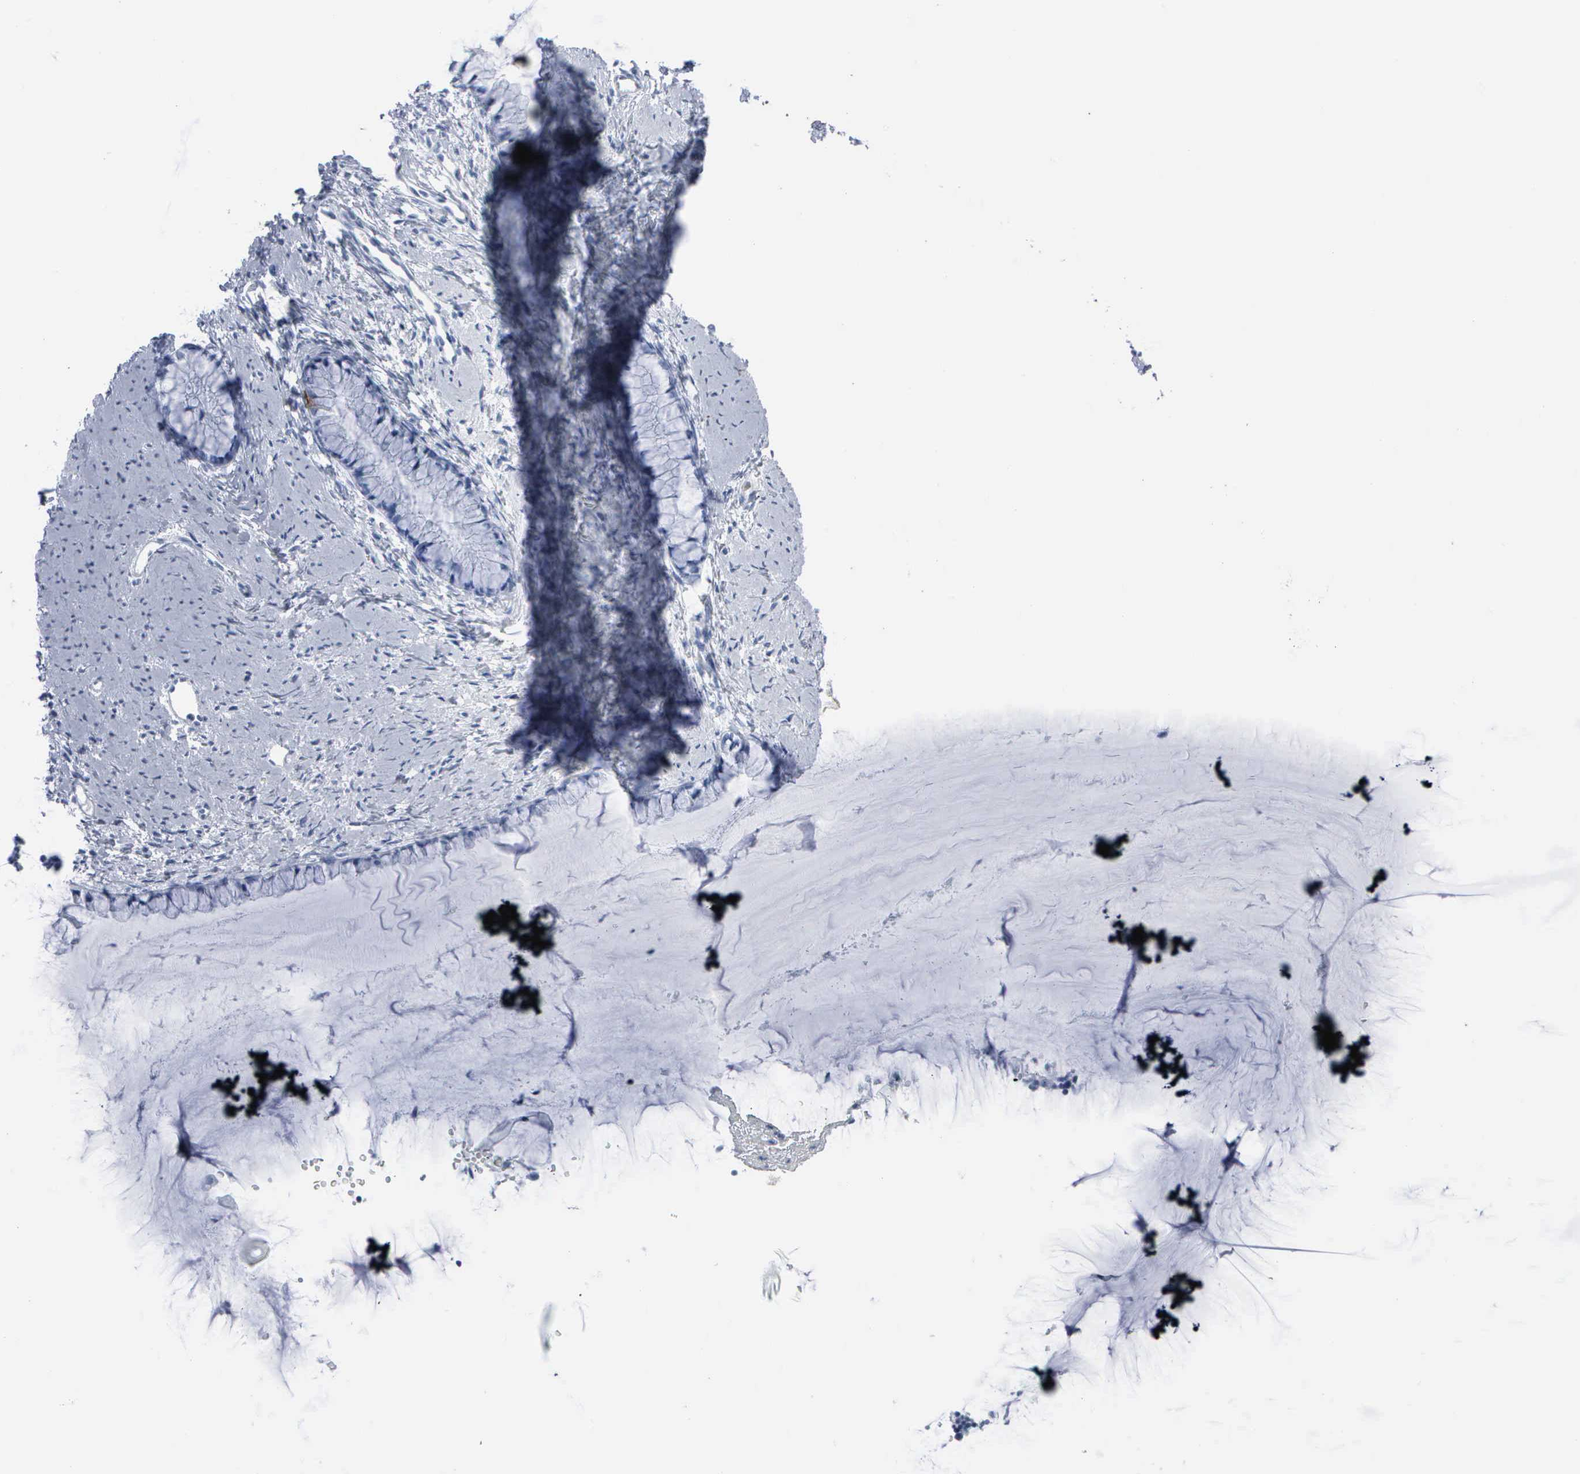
{"staining": {"intensity": "negative", "quantity": "none", "location": "none"}, "tissue": "cervix", "cell_type": "Glandular cells", "image_type": "normal", "snomed": [{"axis": "morphology", "description": "Normal tissue, NOS"}, {"axis": "topography", "description": "Cervix"}], "caption": "Cervix was stained to show a protein in brown. There is no significant staining in glandular cells. (Brightfield microscopy of DAB (3,3'-diaminobenzidine) IHC at high magnification).", "gene": "CCNB1", "patient": {"sex": "female", "age": 82}}